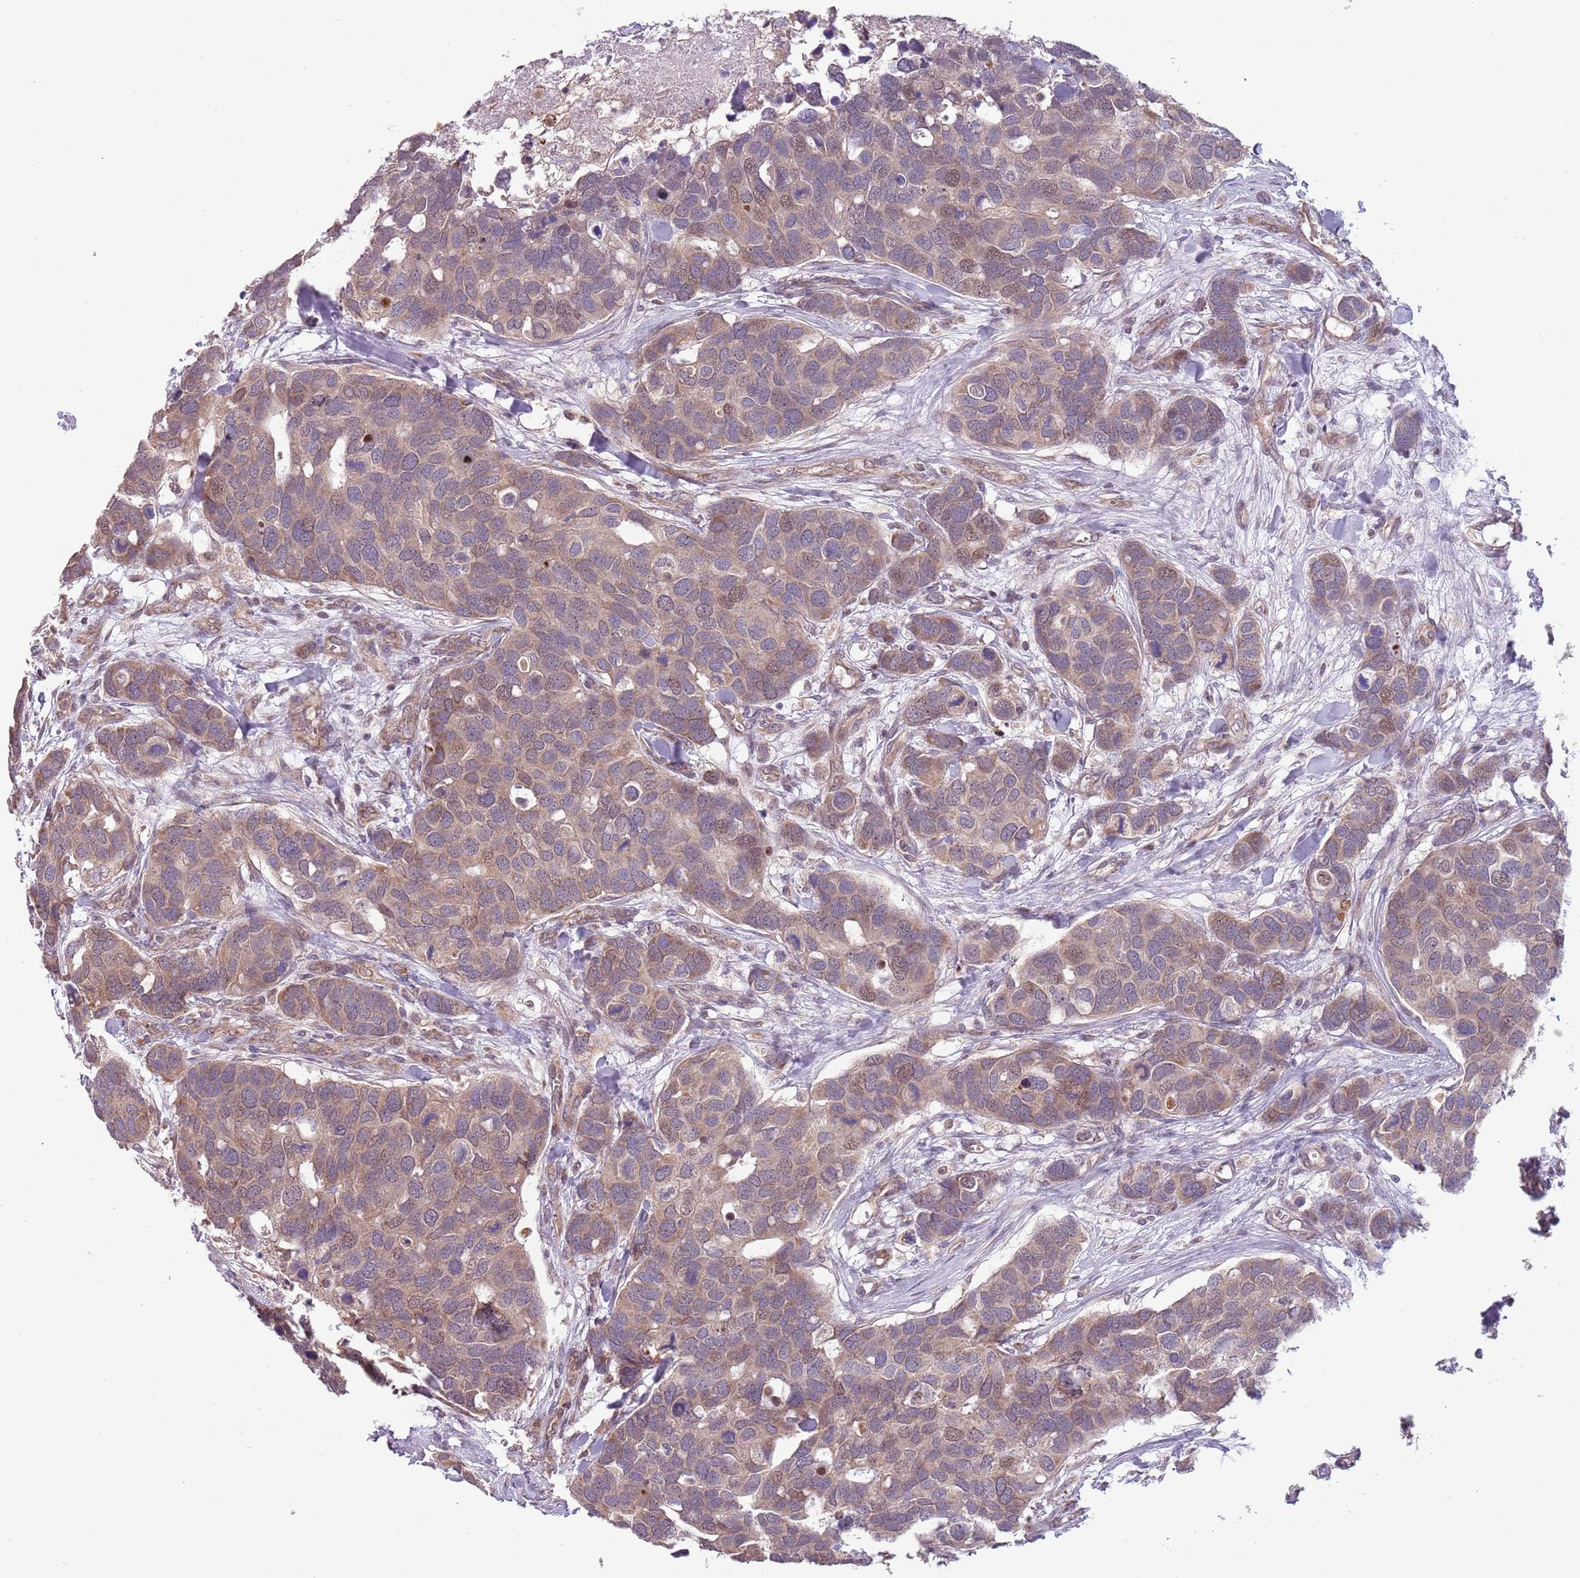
{"staining": {"intensity": "weak", "quantity": "25%-75%", "location": "cytoplasmic/membranous,nuclear"}, "tissue": "breast cancer", "cell_type": "Tumor cells", "image_type": "cancer", "snomed": [{"axis": "morphology", "description": "Duct carcinoma"}, {"axis": "topography", "description": "Breast"}], "caption": "An image showing weak cytoplasmic/membranous and nuclear positivity in about 25%-75% of tumor cells in breast cancer, as visualized by brown immunohistochemical staining.", "gene": "RNF181", "patient": {"sex": "female", "age": 83}}